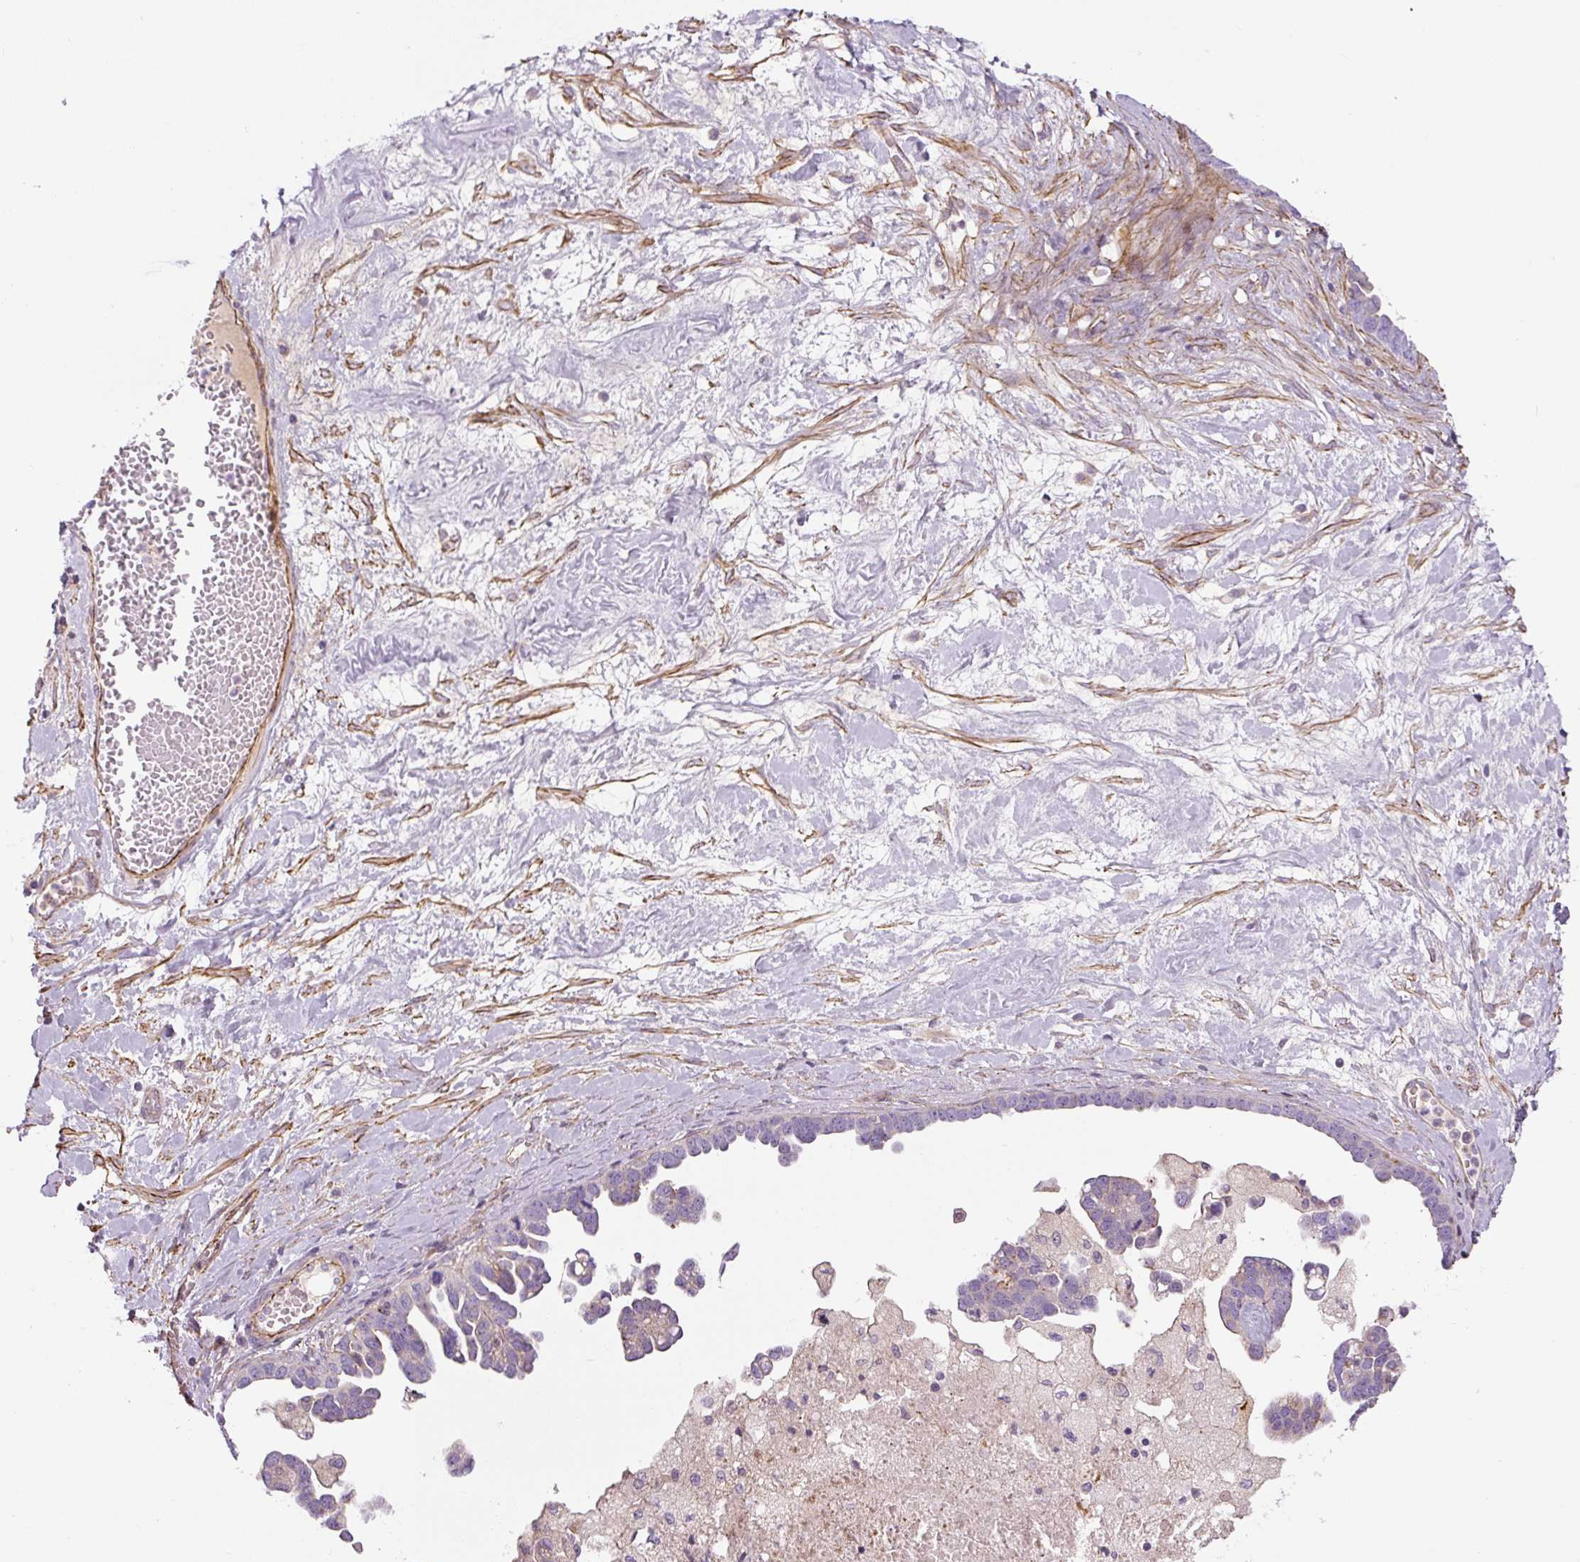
{"staining": {"intensity": "negative", "quantity": "none", "location": "none"}, "tissue": "ovarian cancer", "cell_type": "Tumor cells", "image_type": "cancer", "snomed": [{"axis": "morphology", "description": "Cystadenocarcinoma, serous, NOS"}, {"axis": "topography", "description": "Ovary"}], "caption": "An image of human ovarian cancer (serous cystadenocarcinoma) is negative for staining in tumor cells. The staining was performed using DAB (3,3'-diaminobenzidine) to visualize the protein expression in brown, while the nuclei were stained in blue with hematoxylin (Magnification: 20x).", "gene": "CCNI2", "patient": {"sex": "female", "age": 54}}